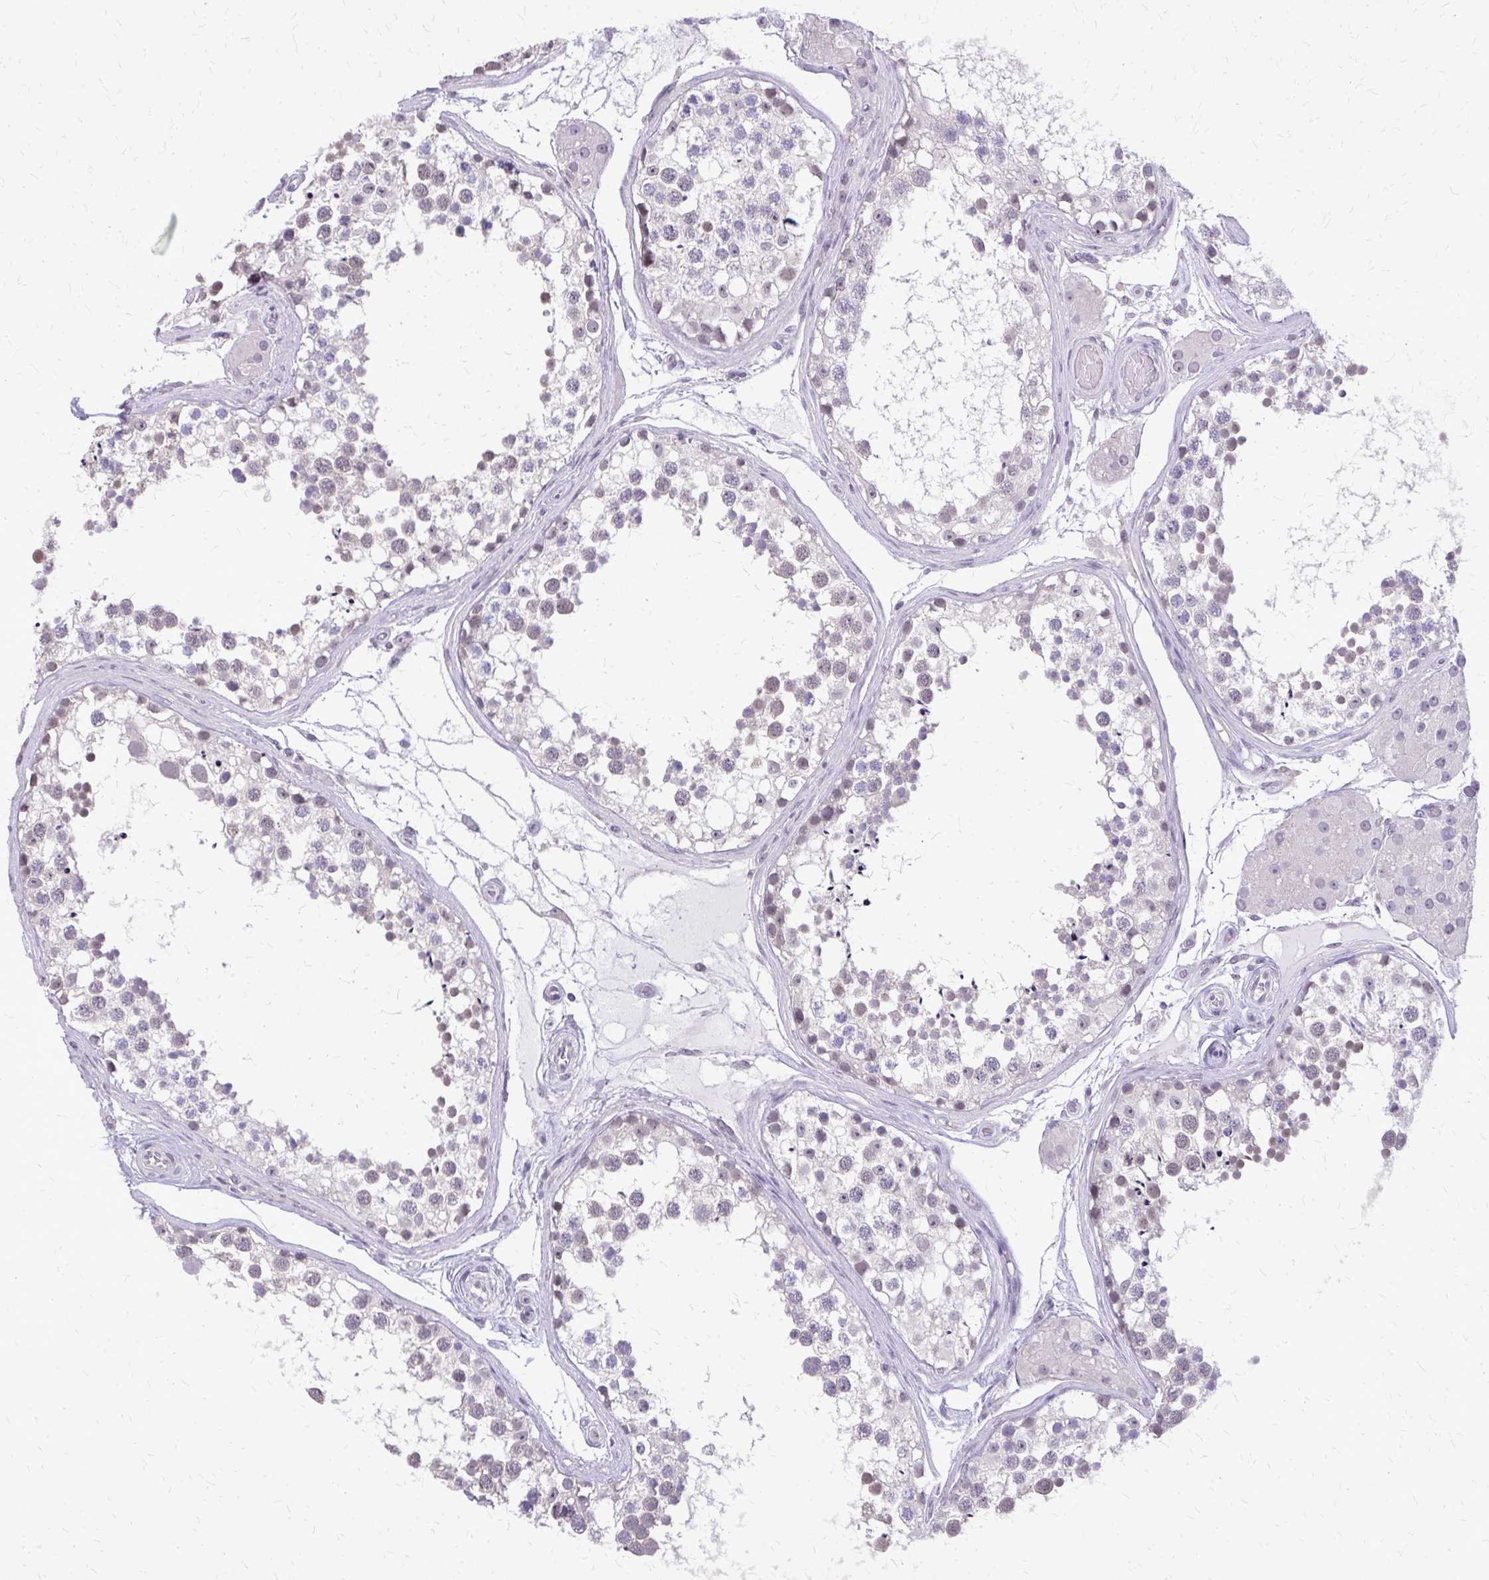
{"staining": {"intensity": "negative", "quantity": "none", "location": "none"}, "tissue": "testis", "cell_type": "Cells in seminiferous ducts", "image_type": "normal", "snomed": [{"axis": "morphology", "description": "Normal tissue, NOS"}, {"axis": "morphology", "description": "Seminoma, NOS"}, {"axis": "topography", "description": "Testis"}], "caption": "Immunohistochemical staining of normal testis shows no significant expression in cells in seminiferous ducts. Brightfield microscopy of IHC stained with DAB (brown) and hematoxylin (blue), captured at high magnification.", "gene": "PLCB1", "patient": {"sex": "male", "age": 65}}